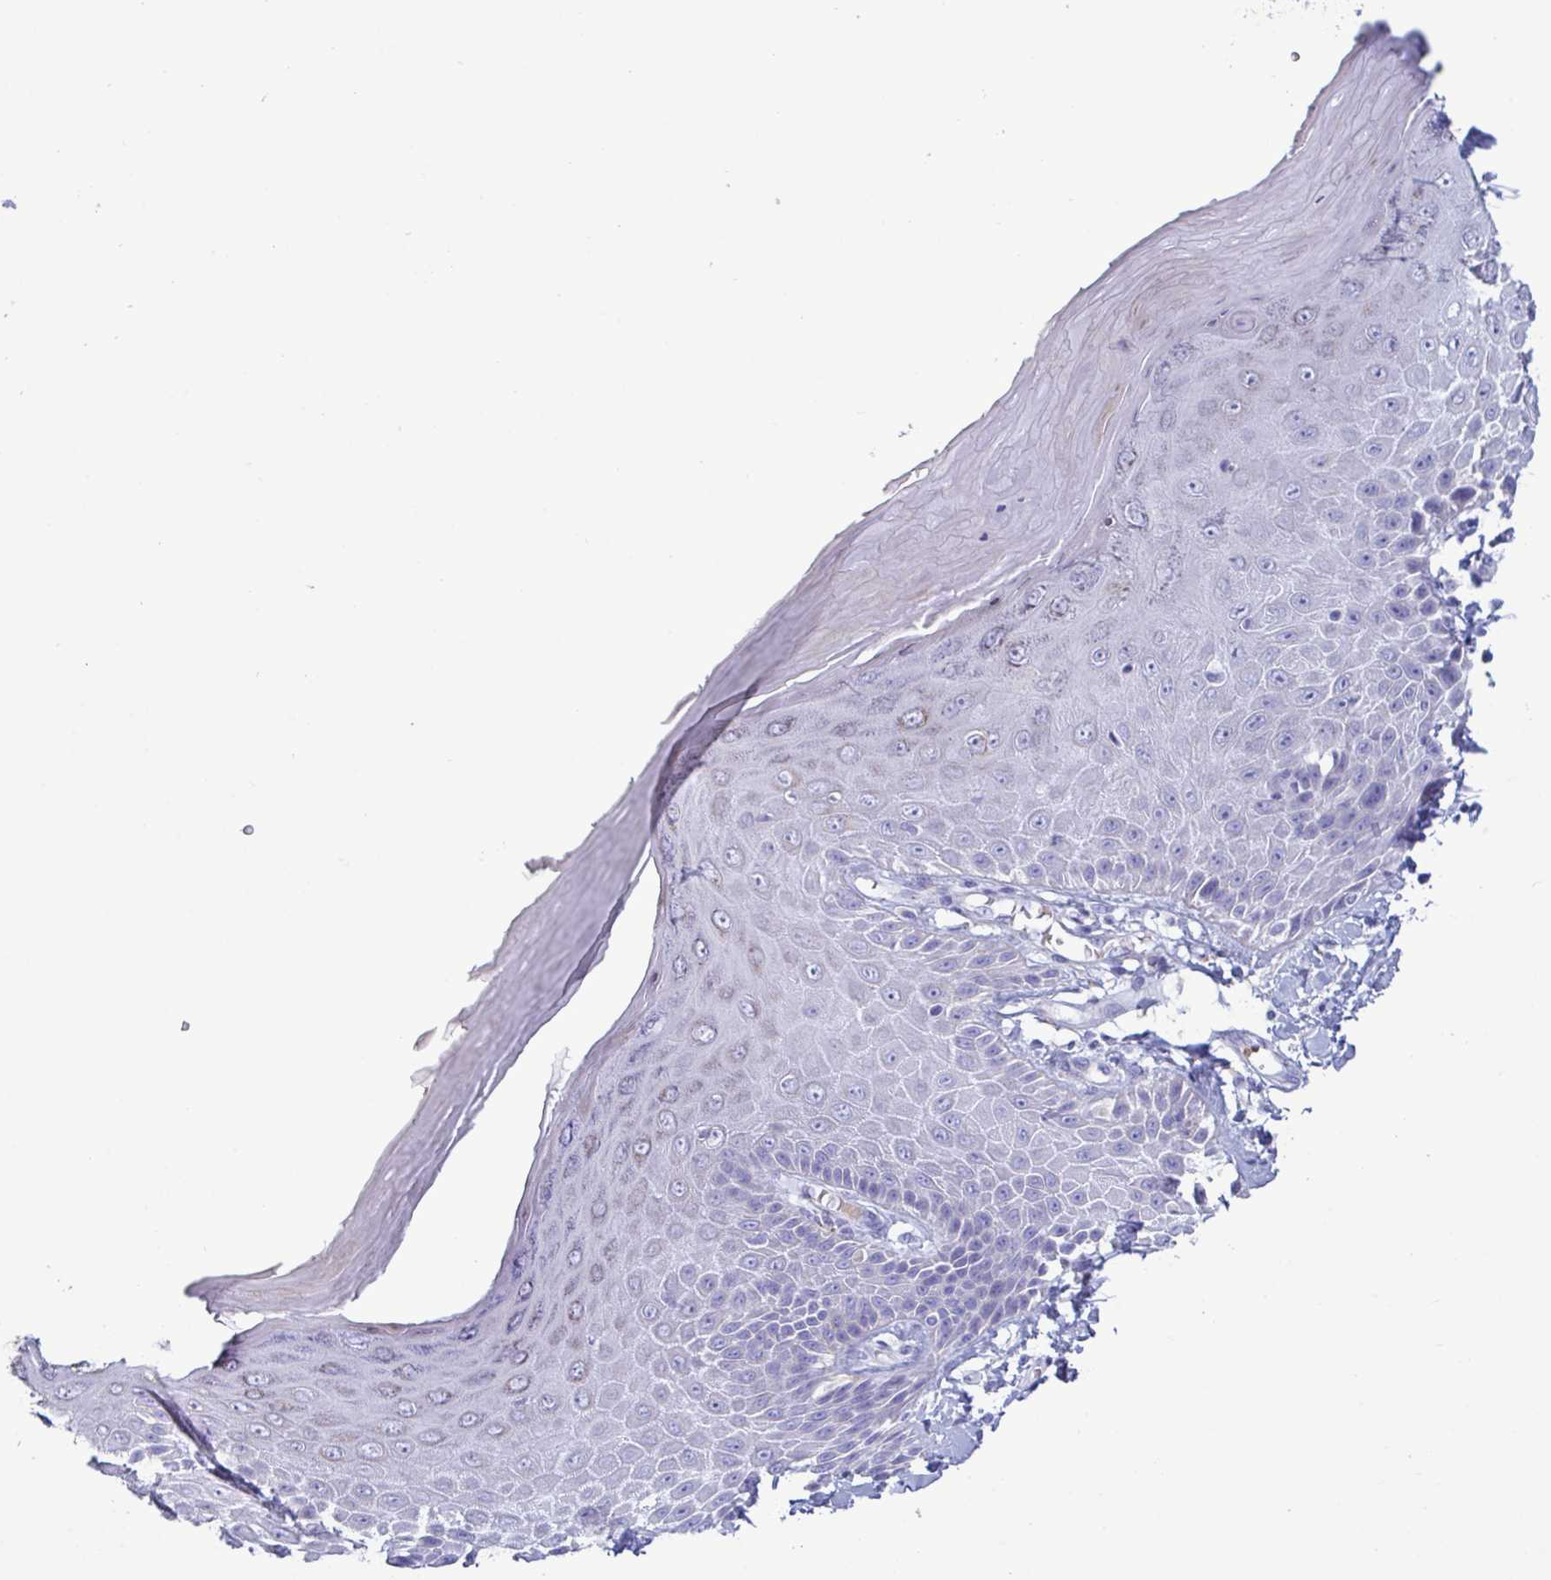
{"staining": {"intensity": "negative", "quantity": "none", "location": "none"}, "tissue": "skin", "cell_type": "Epidermal cells", "image_type": "normal", "snomed": [{"axis": "morphology", "description": "Normal tissue, NOS"}, {"axis": "topography", "description": "Anal"}, {"axis": "topography", "description": "Peripheral nerve tissue"}], "caption": "This is an immunohistochemistry (IHC) micrograph of normal skin. There is no staining in epidermal cells.", "gene": "TAS2R38", "patient": {"sex": "male", "age": 78}}